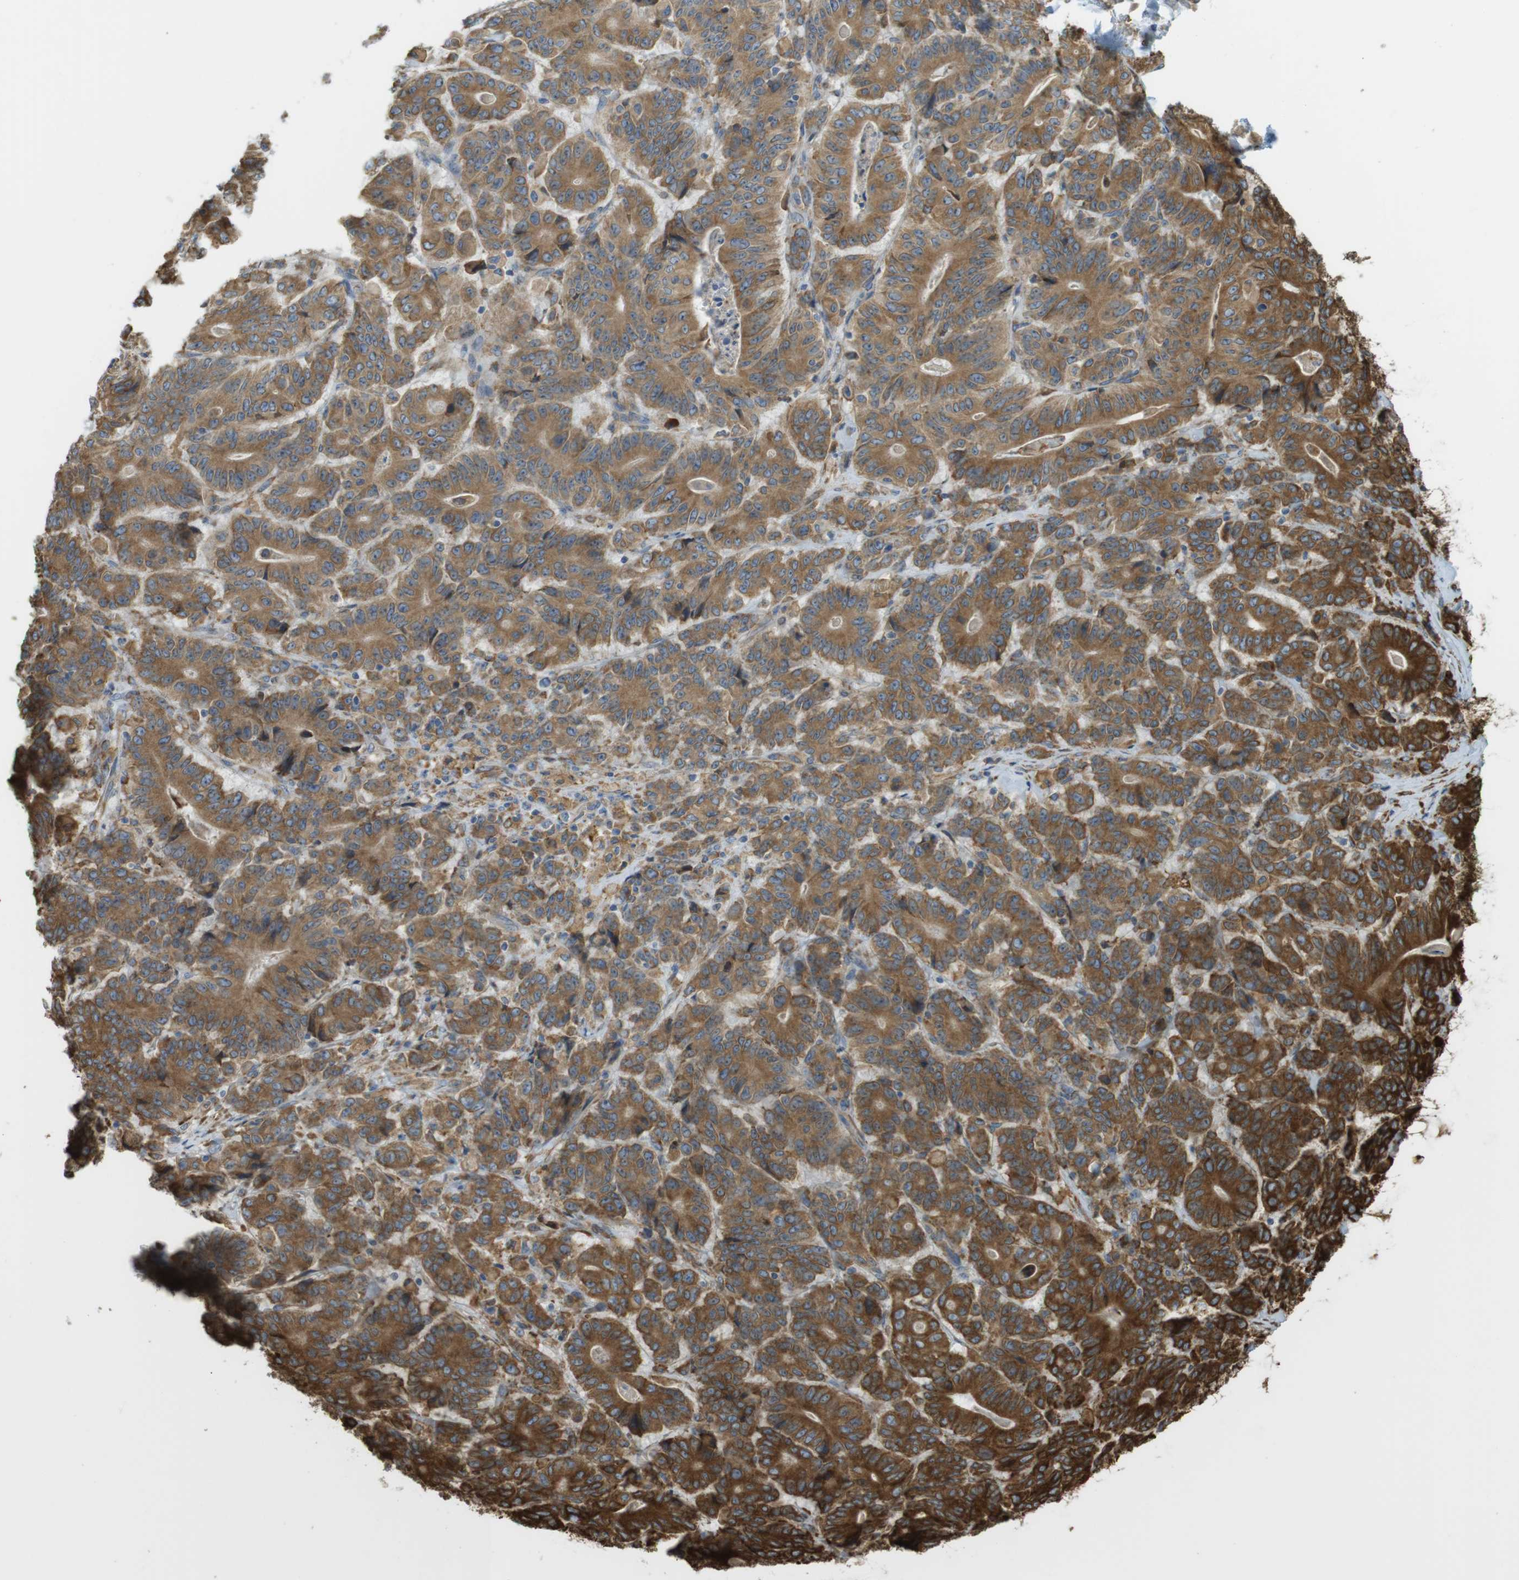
{"staining": {"intensity": "moderate", "quantity": ">75%", "location": "cytoplasmic/membranous"}, "tissue": "stomach cancer", "cell_type": "Tumor cells", "image_type": "cancer", "snomed": [{"axis": "morphology", "description": "Adenocarcinoma, NOS"}, {"axis": "topography", "description": "Stomach"}], "caption": "IHC staining of stomach adenocarcinoma, which demonstrates medium levels of moderate cytoplasmic/membranous staining in about >75% of tumor cells indicating moderate cytoplasmic/membranous protein expression. The staining was performed using DAB (brown) for protein detection and nuclei were counterstained in hematoxylin (blue).", "gene": "MBOAT2", "patient": {"sex": "female", "age": 73}}